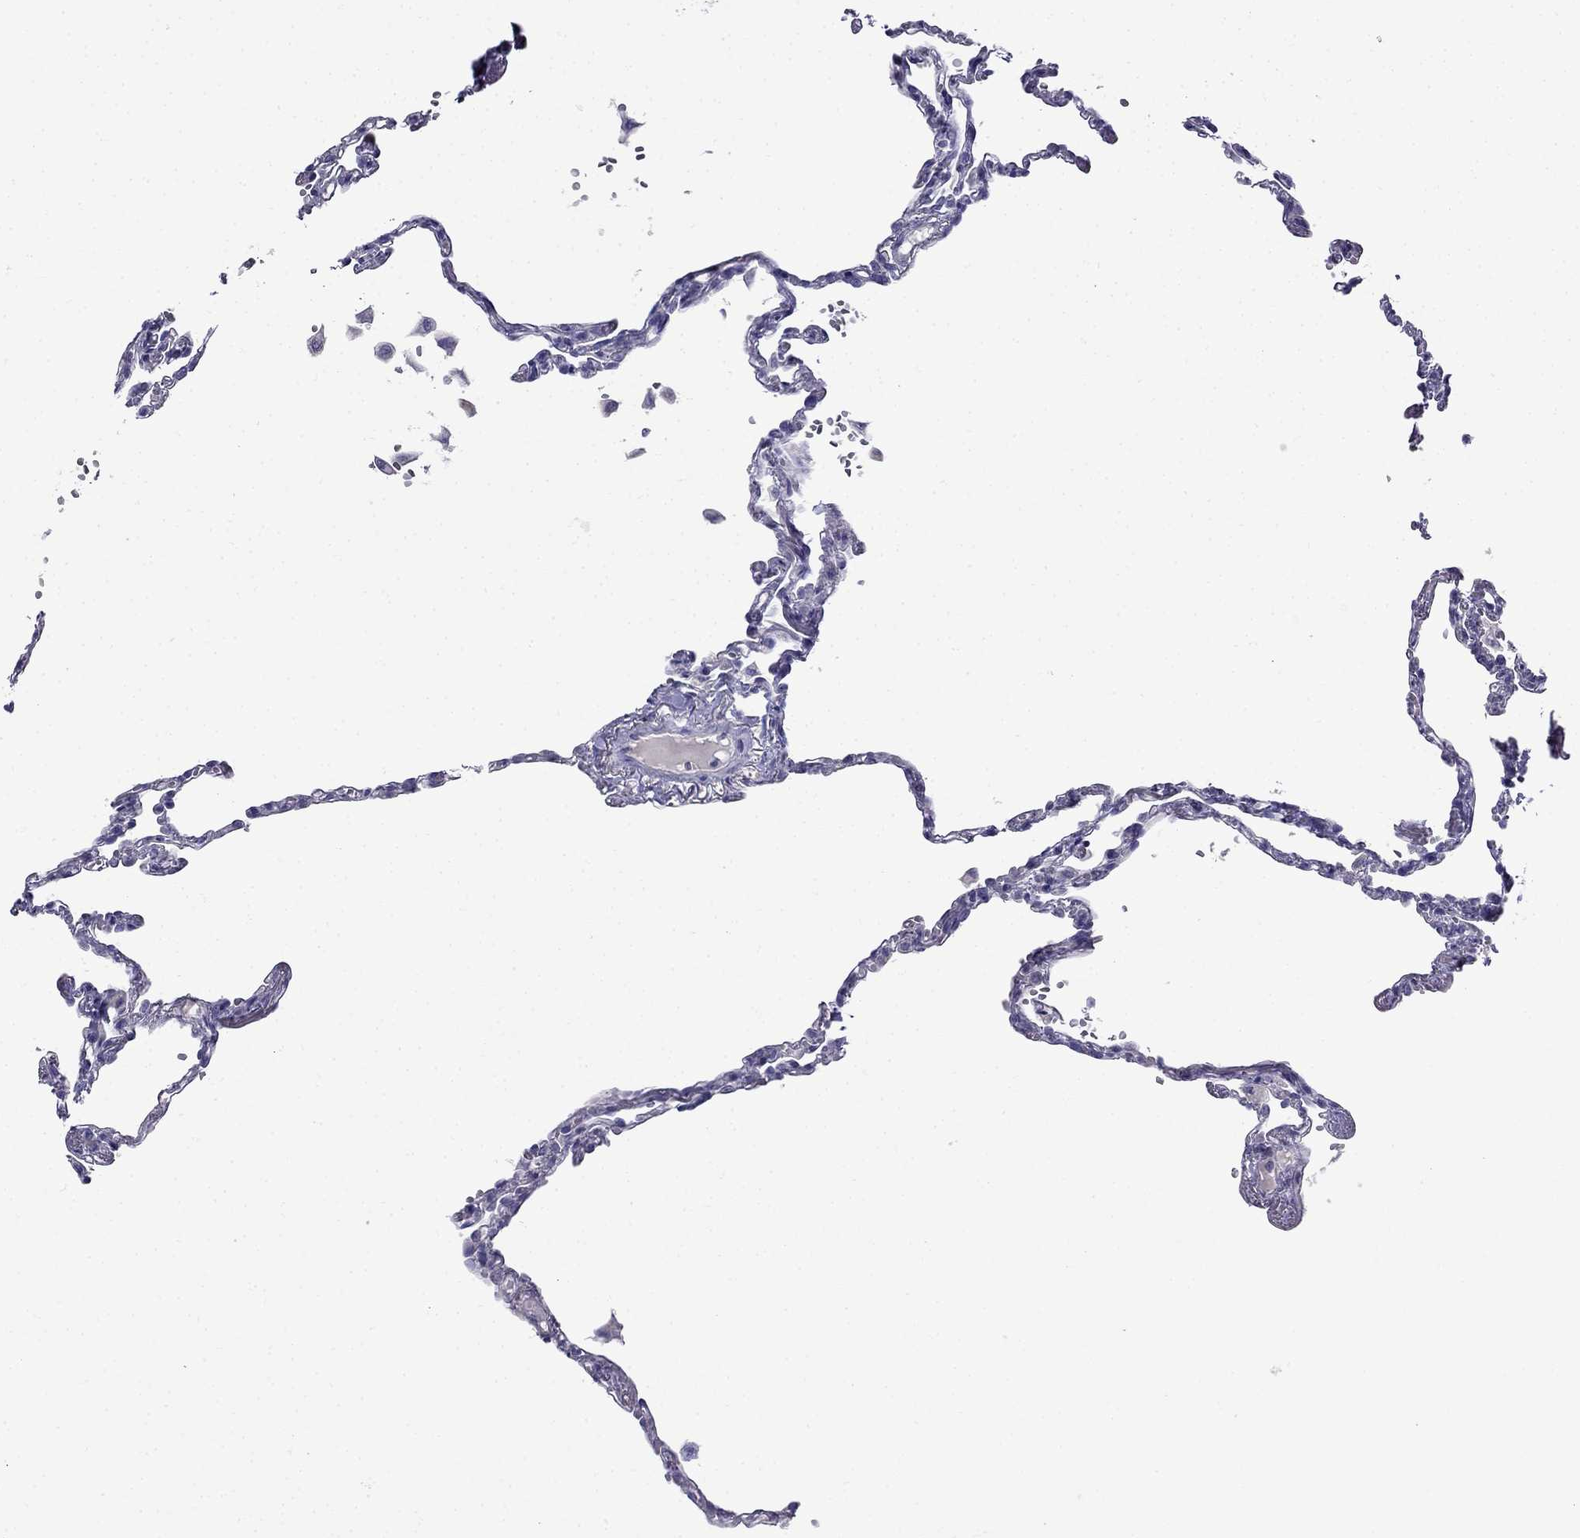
{"staining": {"intensity": "negative", "quantity": "none", "location": "none"}, "tissue": "lung", "cell_type": "Alveolar cells", "image_type": "normal", "snomed": [{"axis": "morphology", "description": "Normal tissue, NOS"}, {"axis": "topography", "description": "Lung"}], "caption": "Histopathology image shows no significant protein staining in alveolar cells of benign lung.", "gene": "PATE1", "patient": {"sex": "male", "age": 78}}